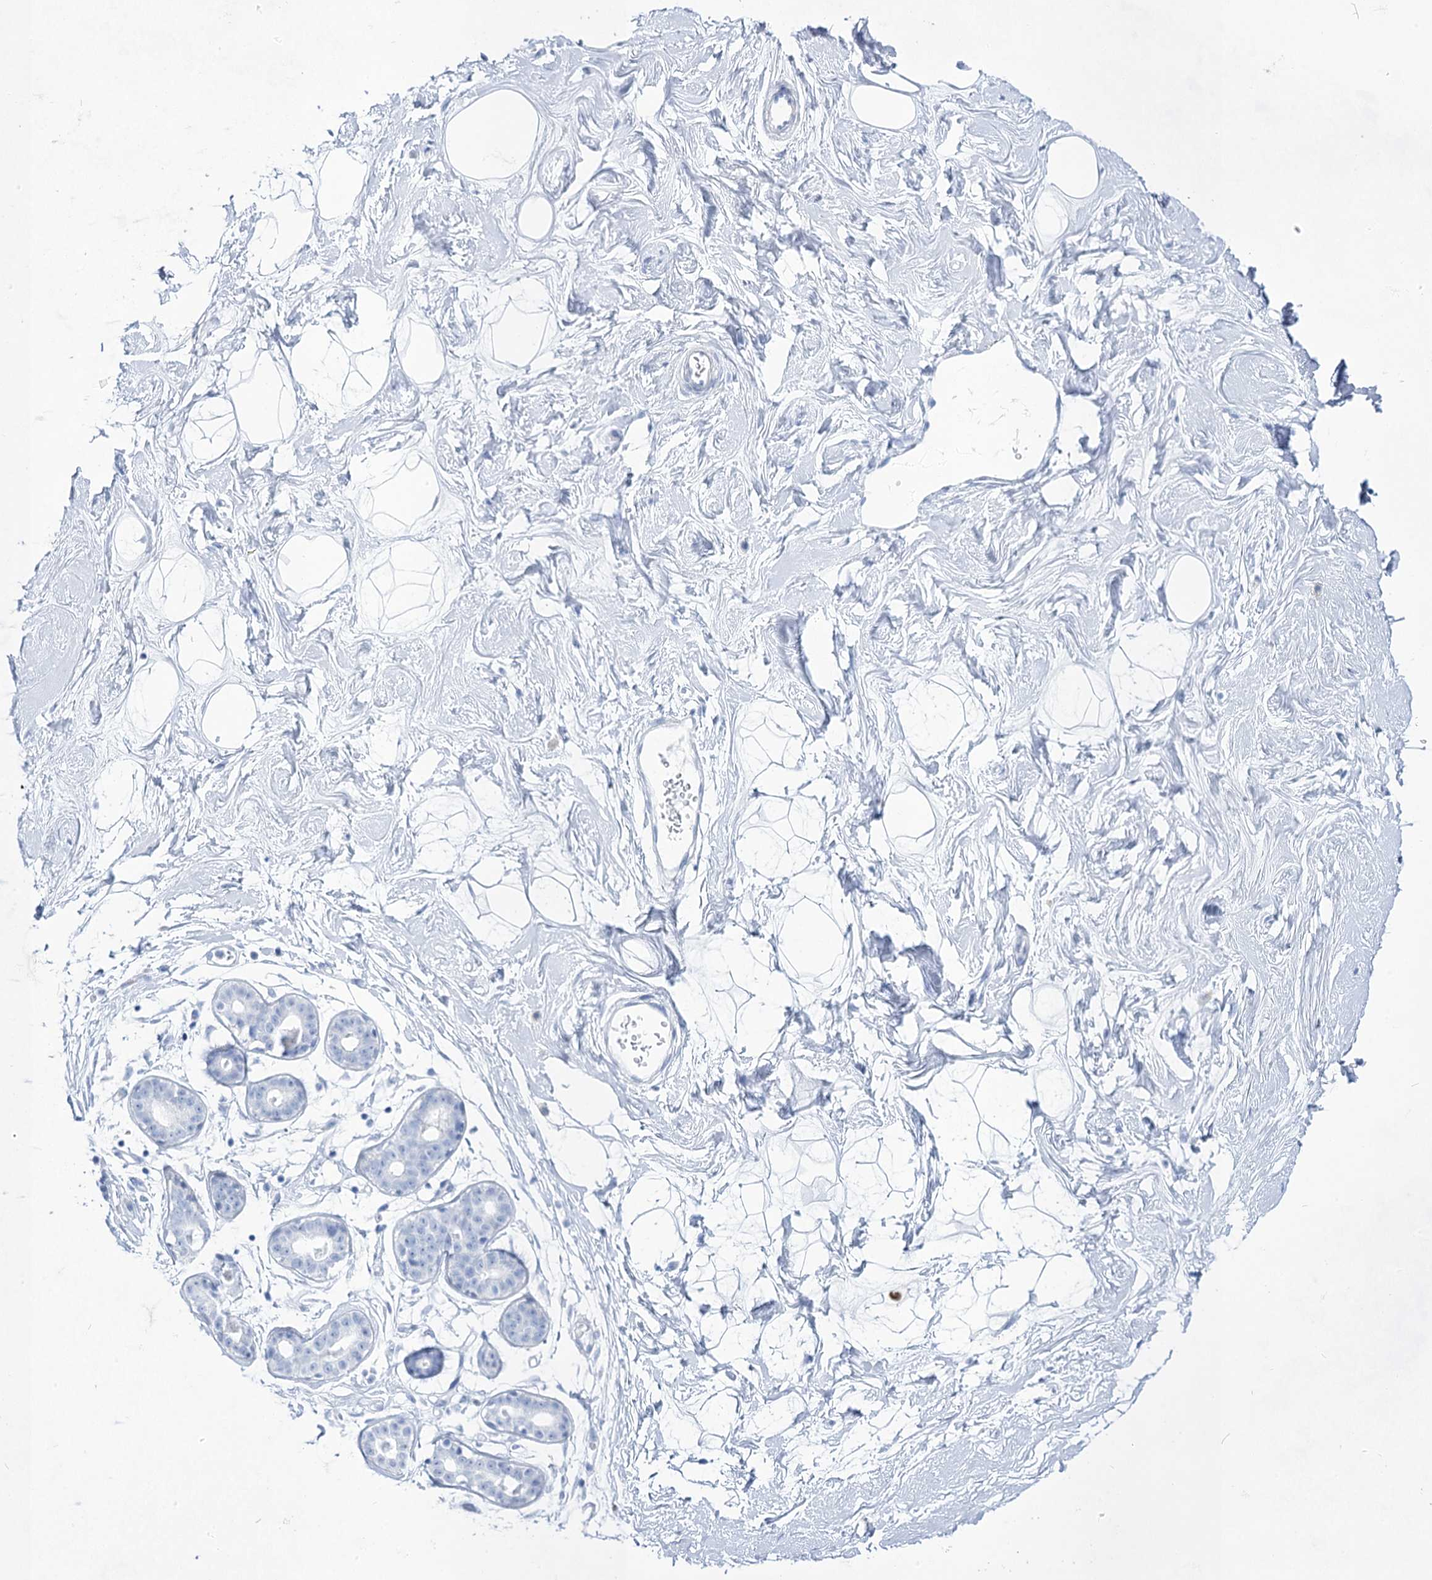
{"staining": {"intensity": "negative", "quantity": "none", "location": "none"}, "tissue": "breast", "cell_type": "Adipocytes", "image_type": "normal", "snomed": [{"axis": "morphology", "description": "Normal tissue, NOS"}, {"axis": "morphology", "description": "Adenoma, NOS"}, {"axis": "topography", "description": "Breast"}], "caption": "This is a image of immunohistochemistry staining of normal breast, which shows no staining in adipocytes. Brightfield microscopy of IHC stained with DAB (brown) and hematoxylin (blue), captured at high magnification.", "gene": "ACRV1", "patient": {"sex": "female", "age": 23}}